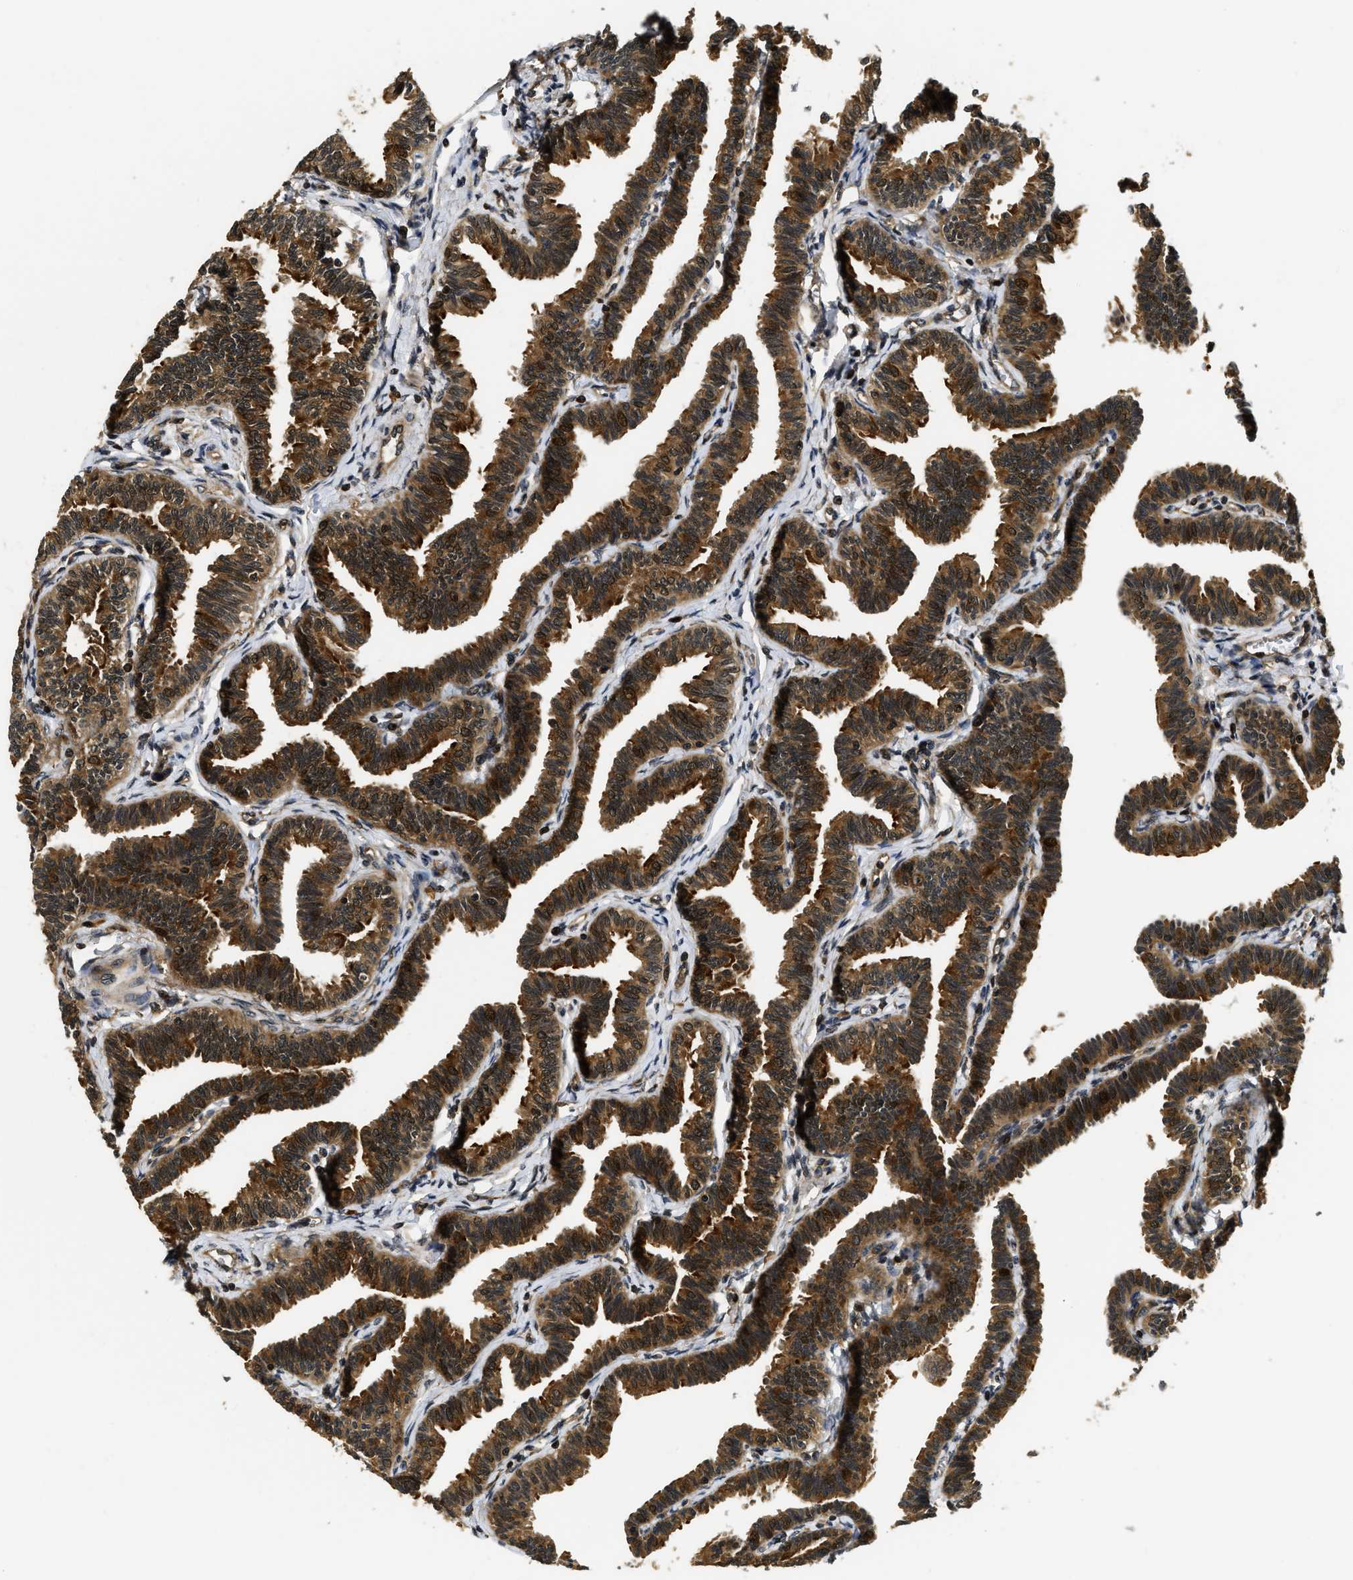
{"staining": {"intensity": "strong", "quantity": ">75%", "location": "cytoplasmic/membranous"}, "tissue": "fallopian tube", "cell_type": "Glandular cells", "image_type": "normal", "snomed": [{"axis": "morphology", "description": "Normal tissue, NOS"}, {"axis": "topography", "description": "Fallopian tube"}, {"axis": "topography", "description": "Ovary"}], "caption": "The photomicrograph reveals staining of unremarkable fallopian tube, revealing strong cytoplasmic/membranous protein staining (brown color) within glandular cells.", "gene": "ADSL", "patient": {"sex": "female", "age": 23}}